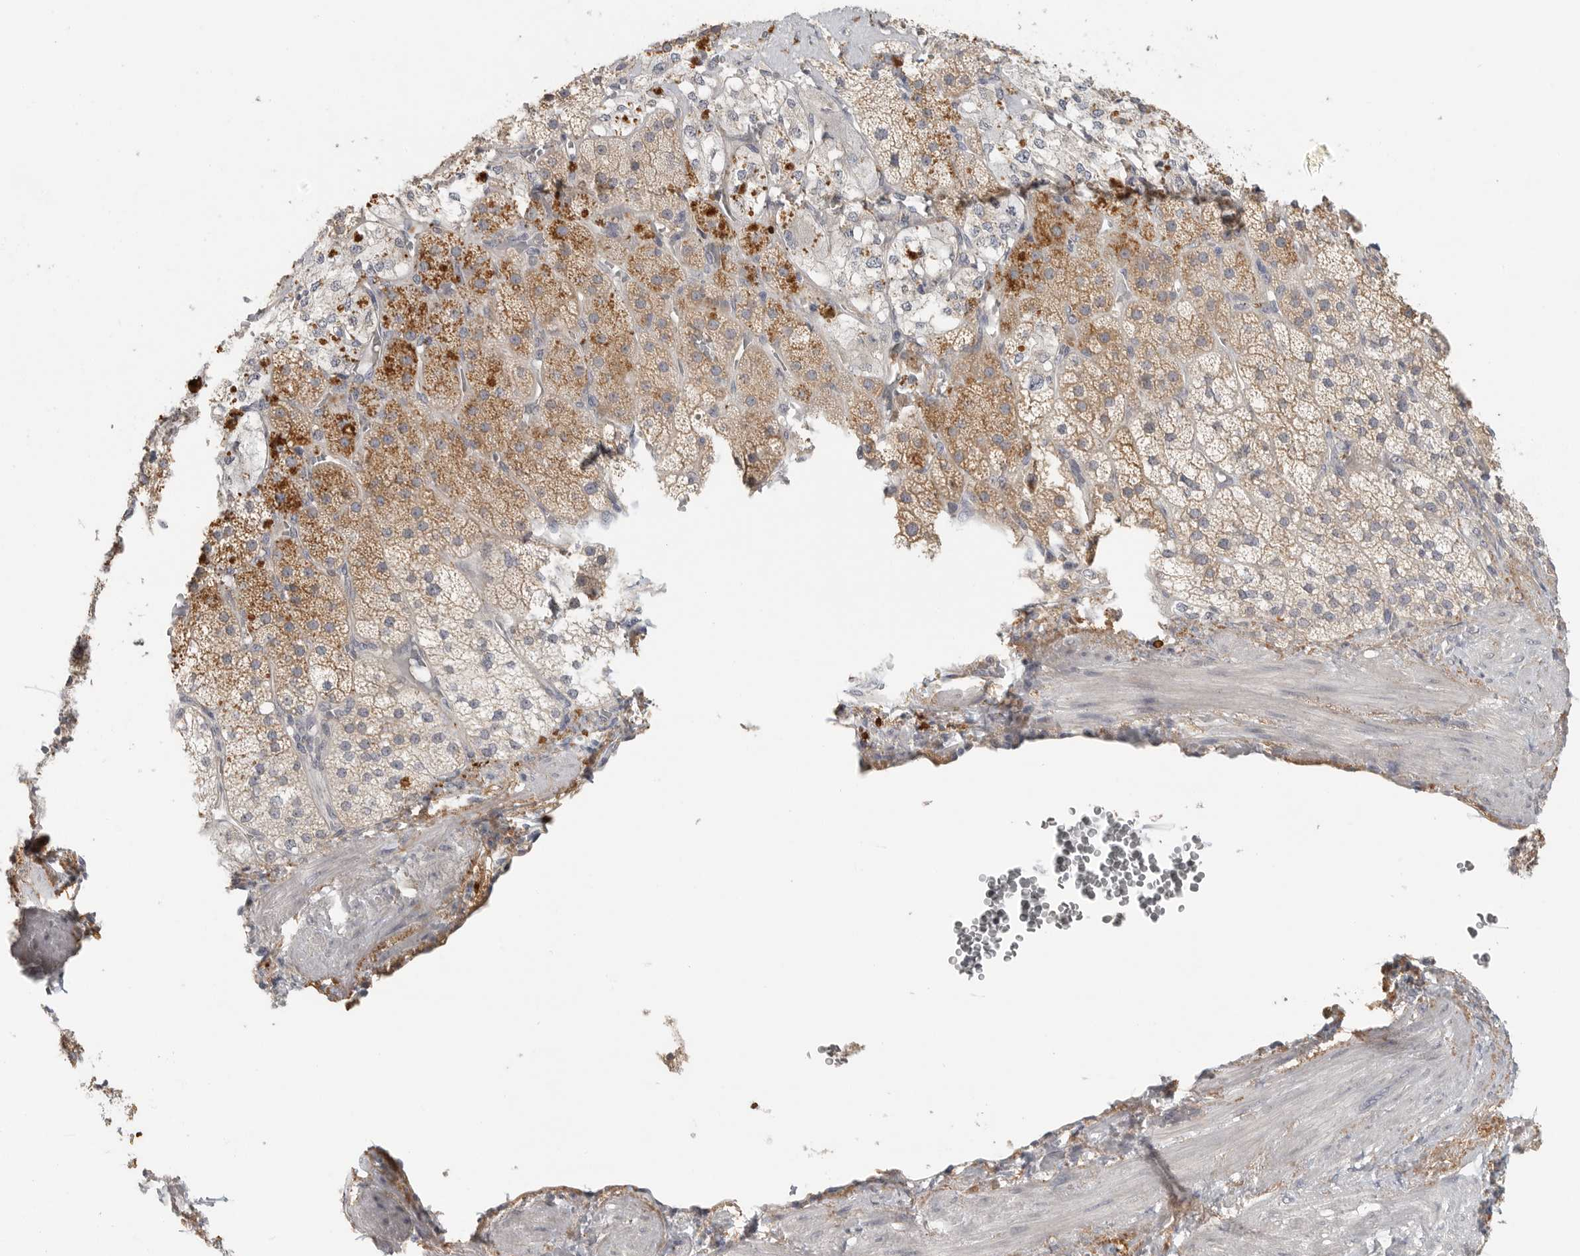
{"staining": {"intensity": "moderate", "quantity": "25%-75%", "location": "cytoplasmic/membranous"}, "tissue": "adrenal gland", "cell_type": "Glandular cells", "image_type": "normal", "snomed": [{"axis": "morphology", "description": "Normal tissue, NOS"}, {"axis": "topography", "description": "Adrenal gland"}], "caption": "Unremarkable adrenal gland demonstrates moderate cytoplasmic/membranous positivity in about 25%-75% of glandular cells, visualized by immunohistochemistry.", "gene": "HDAC6", "patient": {"sex": "male", "age": 57}}